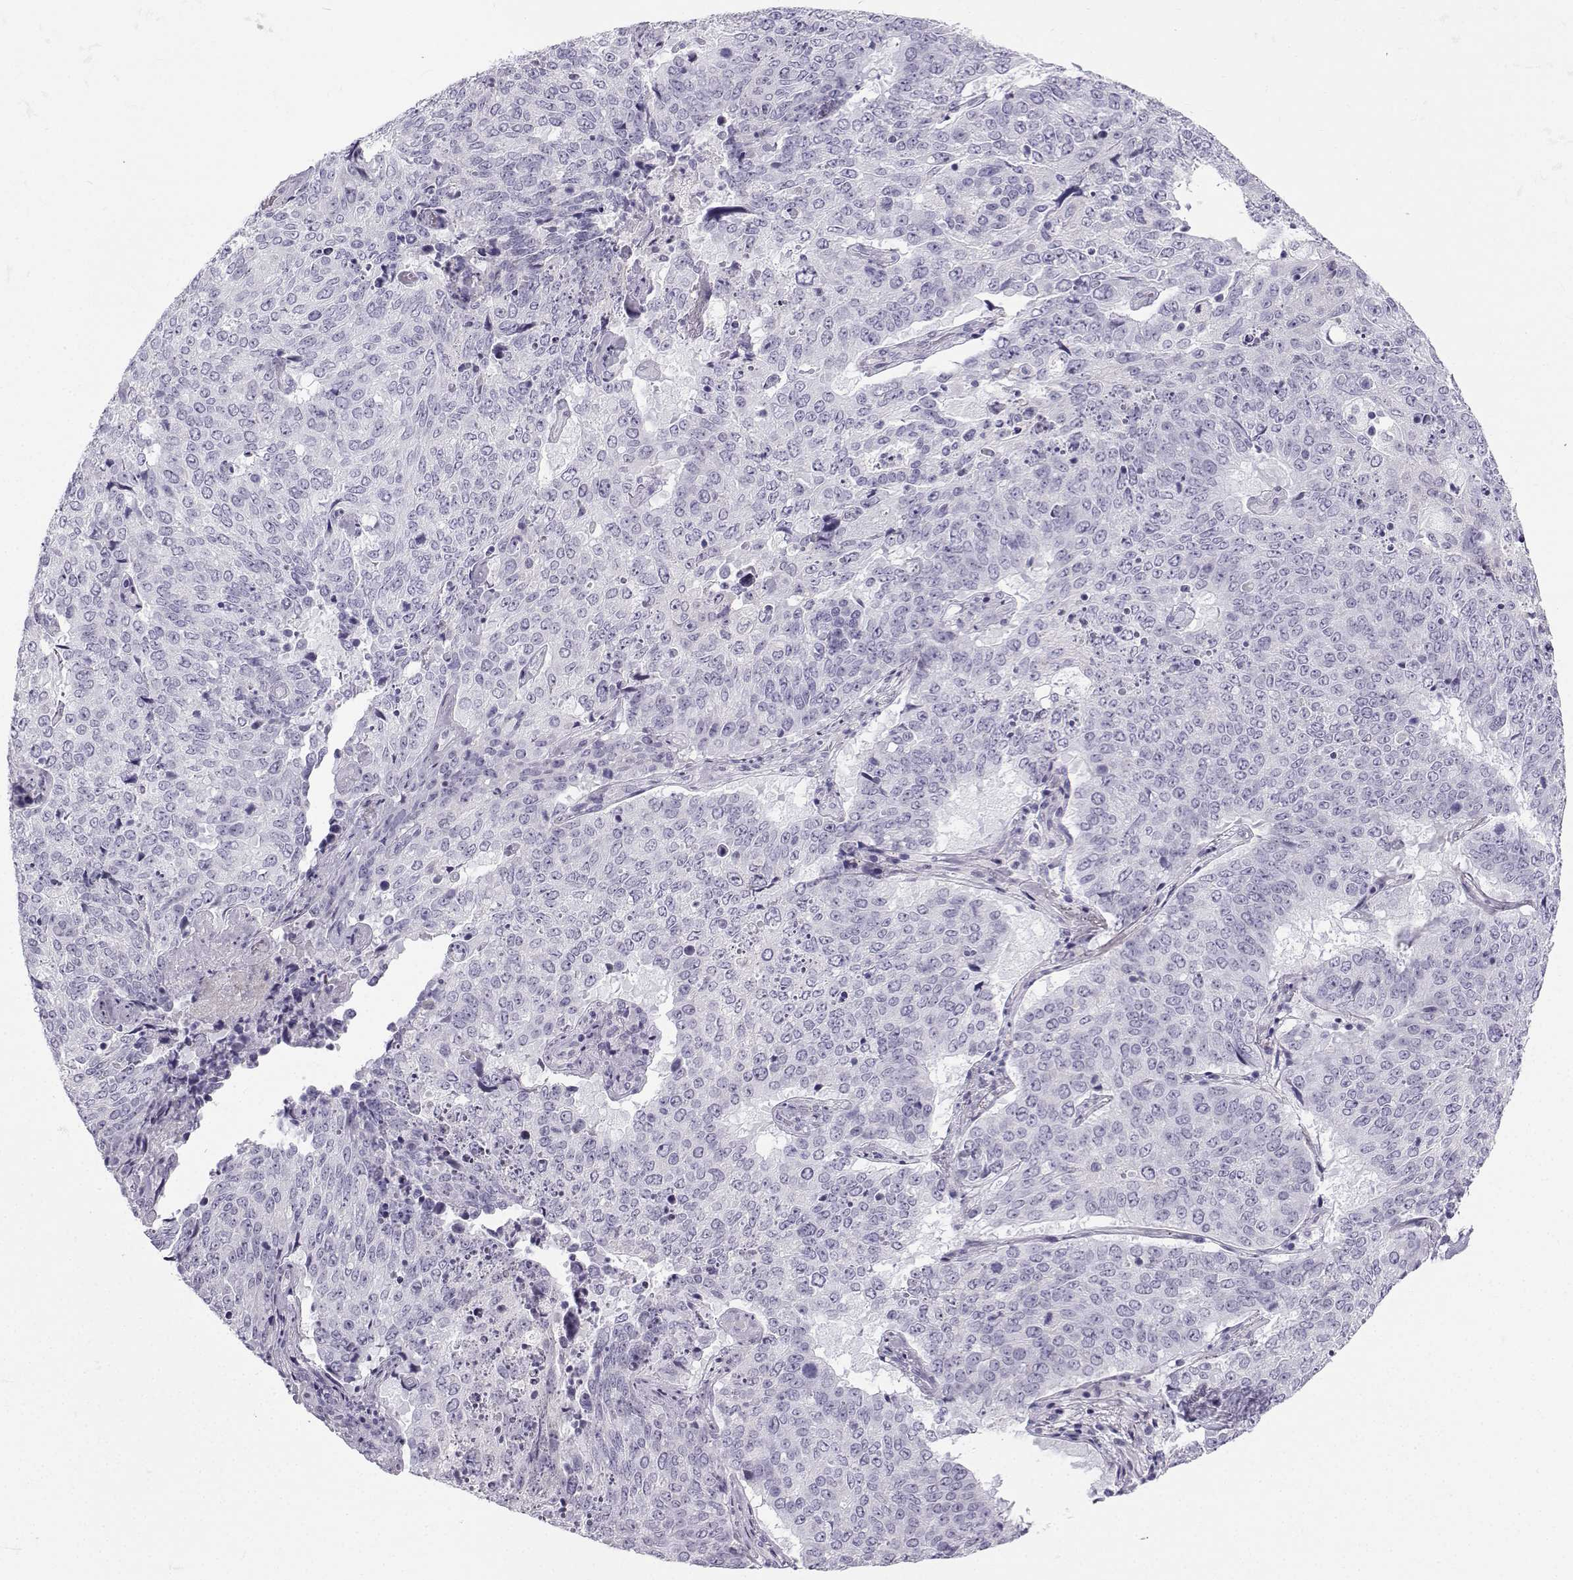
{"staining": {"intensity": "negative", "quantity": "none", "location": "none"}, "tissue": "lung cancer", "cell_type": "Tumor cells", "image_type": "cancer", "snomed": [{"axis": "morphology", "description": "Normal tissue, NOS"}, {"axis": "morphology", "description": "Squamous cell carcinoma, NOS"}, {"axis": "topography", "description": "Bronchus"}, {"axis": "topography", "description": "Lung"}], "caption": "Tumor cells show no significant expression in lung cancer (squamous cell carcinoma).", "gene": "ZBTB8B", "patient": {"sex": "male", "age": 64}}